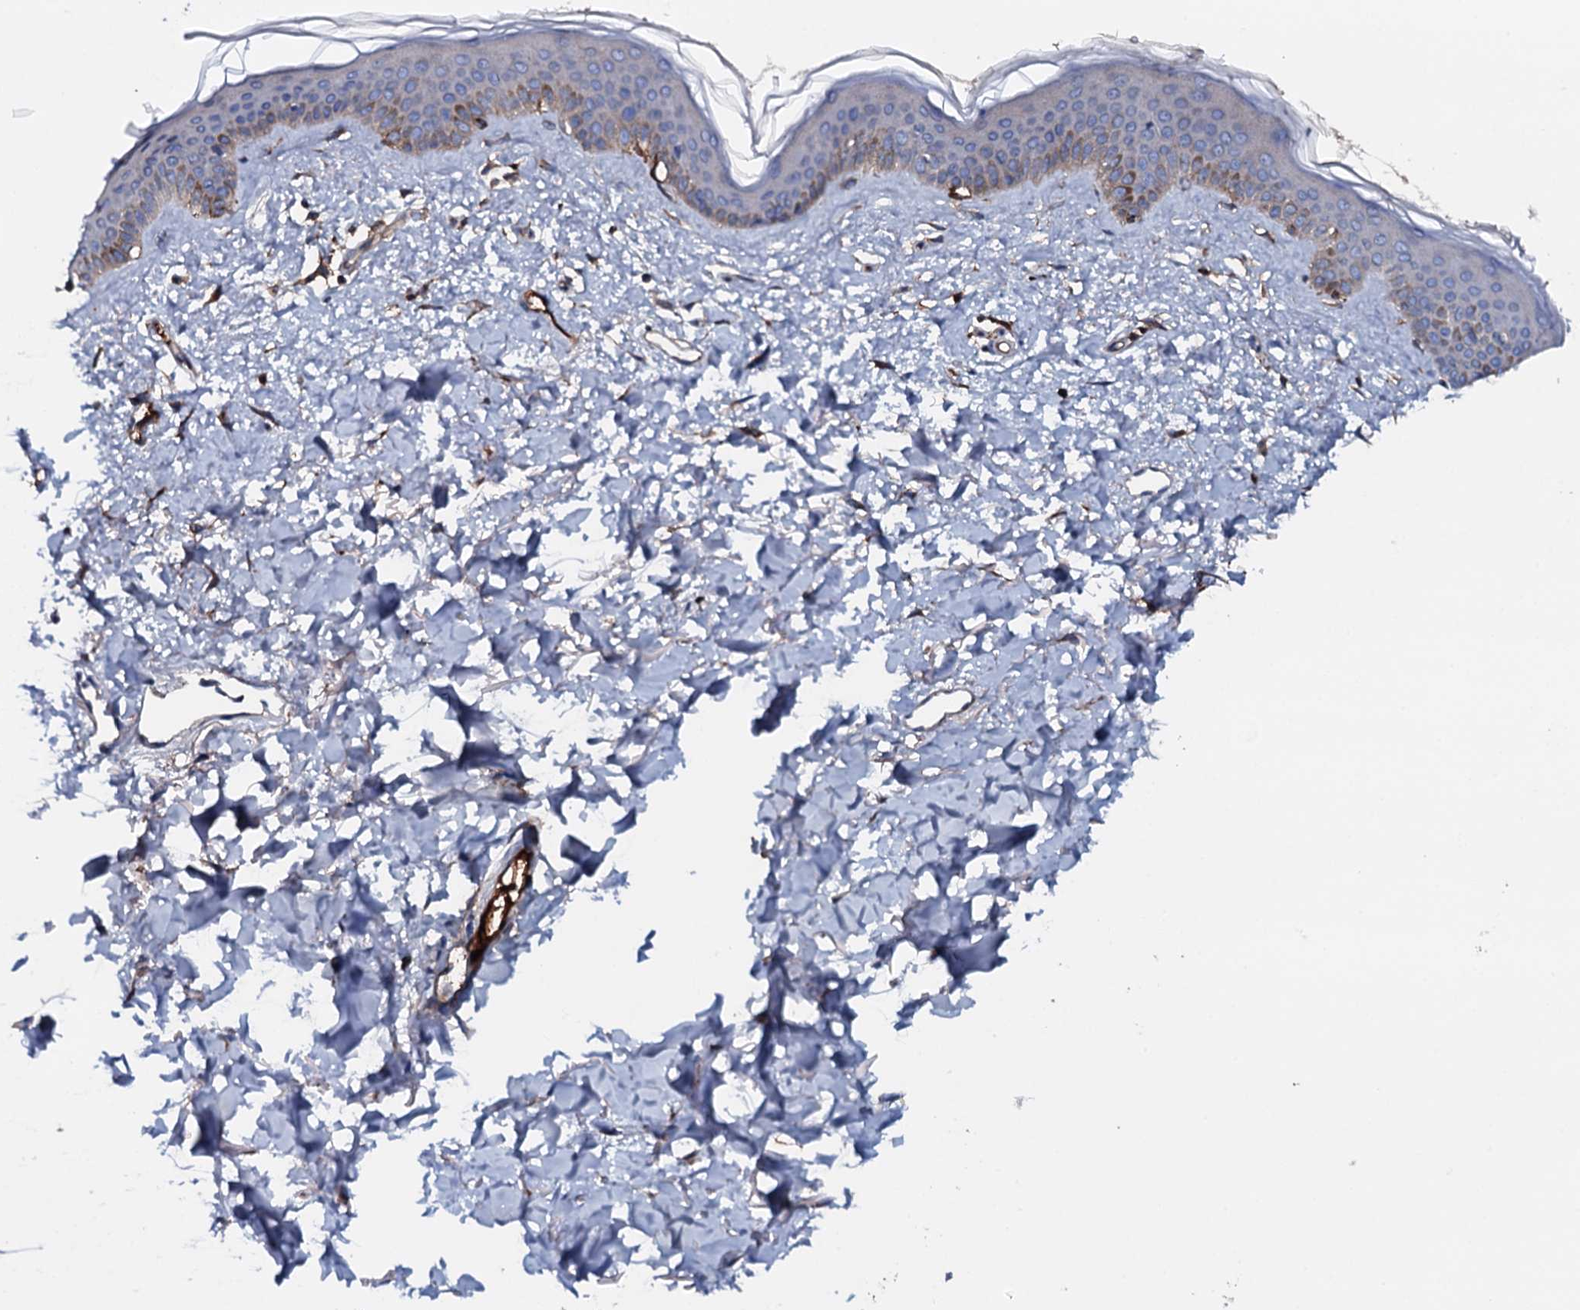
{"staining": {"intensity": "negative", "quantity": "none", "location": "none"}, "tissue": "skin", "cell_type": "Fibroblasts", "image_type": "normal", "snomed": [{"axis": "morphology", "description": "Normal tissue, NOS"}, {"axis": "topography", "description": "Skin"}], "caption": "Immunohistochemistry (IHC) photomicrograph of unremarkable skin: skin stained with DAB demonstrates no significant protein expression in fibroblasts.", "gene": "NEK1", "patient": {"sex": "female", "age": 58}}